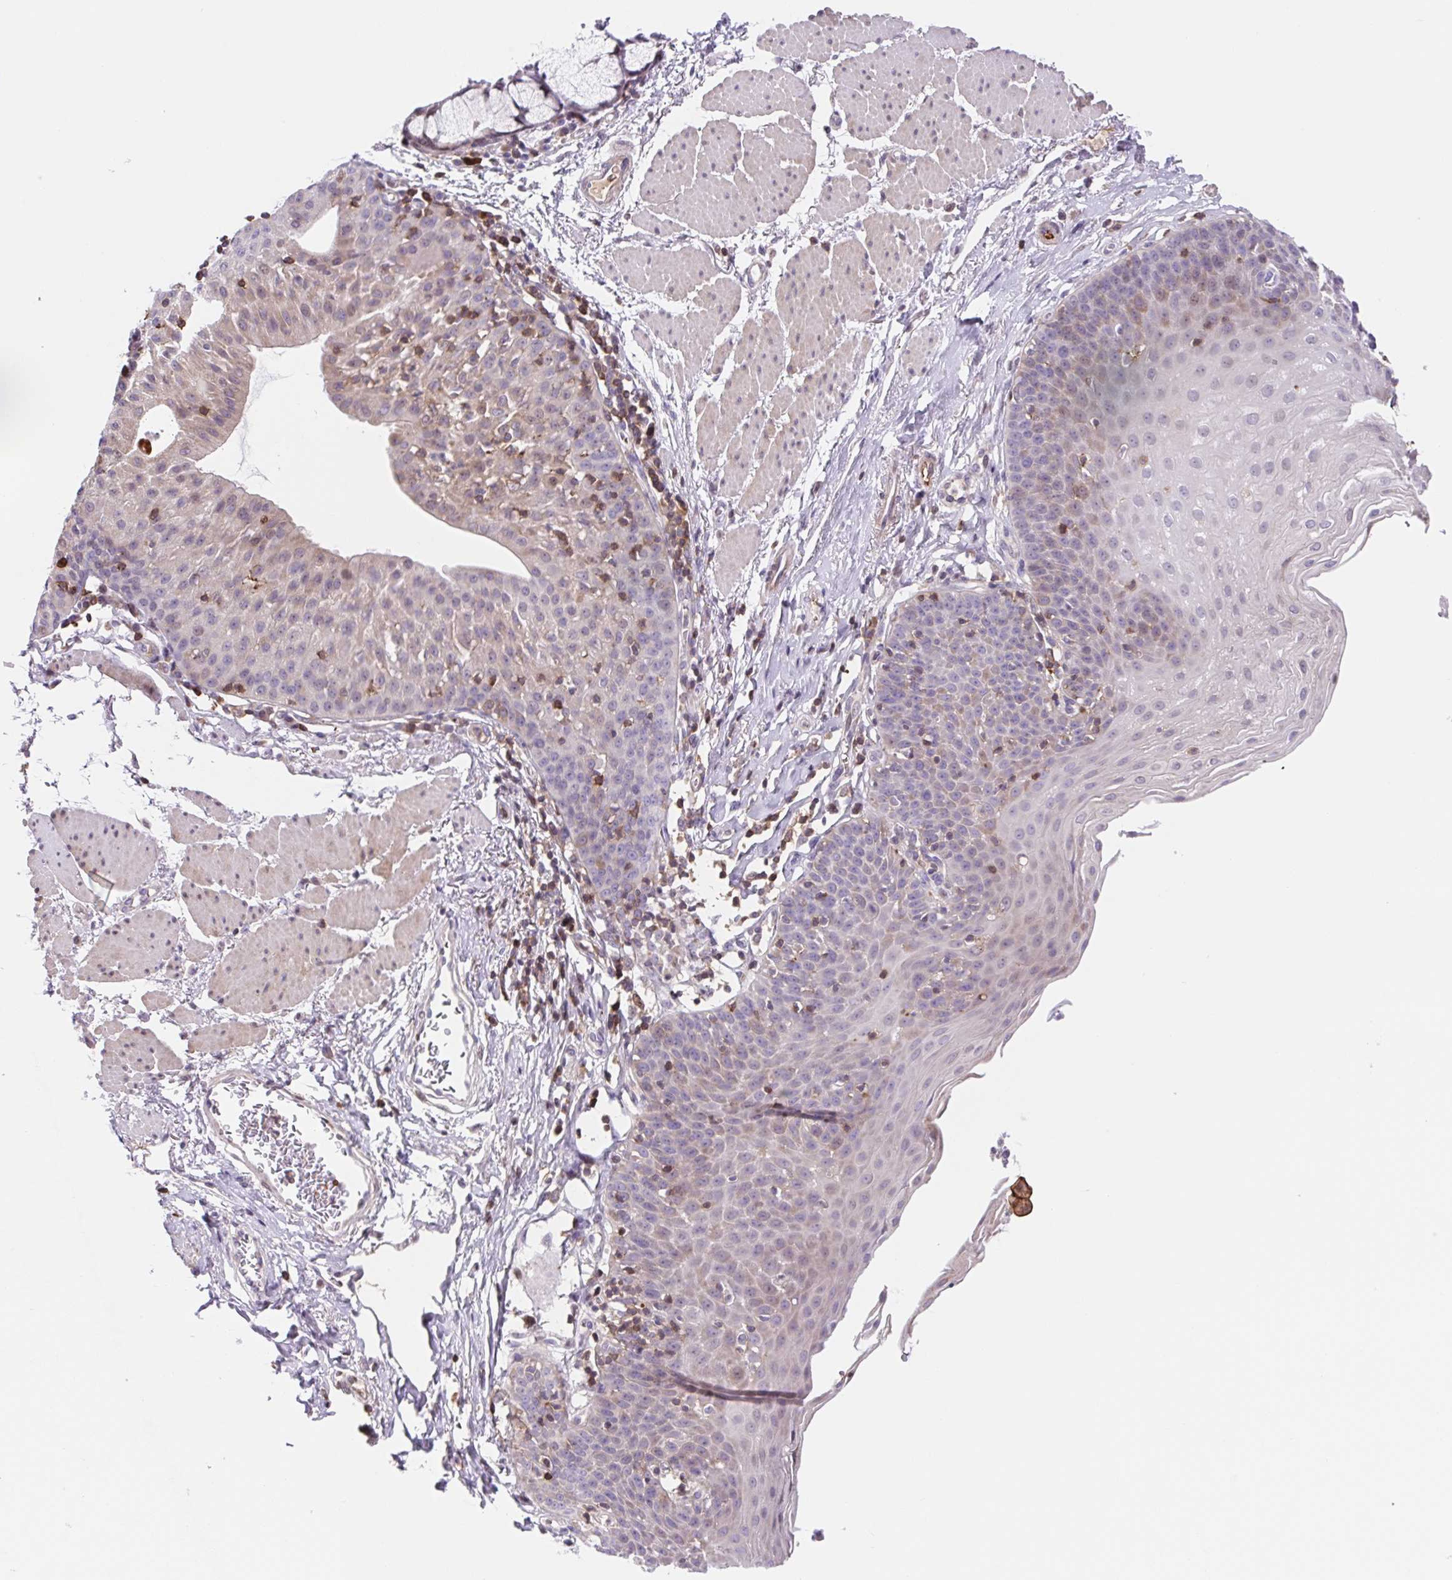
{"staining": {"intensity": "negative", "quantity": "none", "location": "none"}, "tissue": "esophagus", "cell_type": "Squamous epithelial cells", "image_type": "normal", "snomed": [{"axis": "morphology", "description": "Normal tissue, NOS"}, {"axis": "topography", "description": "Esophagus"}], "caption": "The micrograph exhibits no significant expression in squamous epithelial cells of esophagus.", "gene": "TPRG1", "patient": {"sex": "female", "age": 81}}